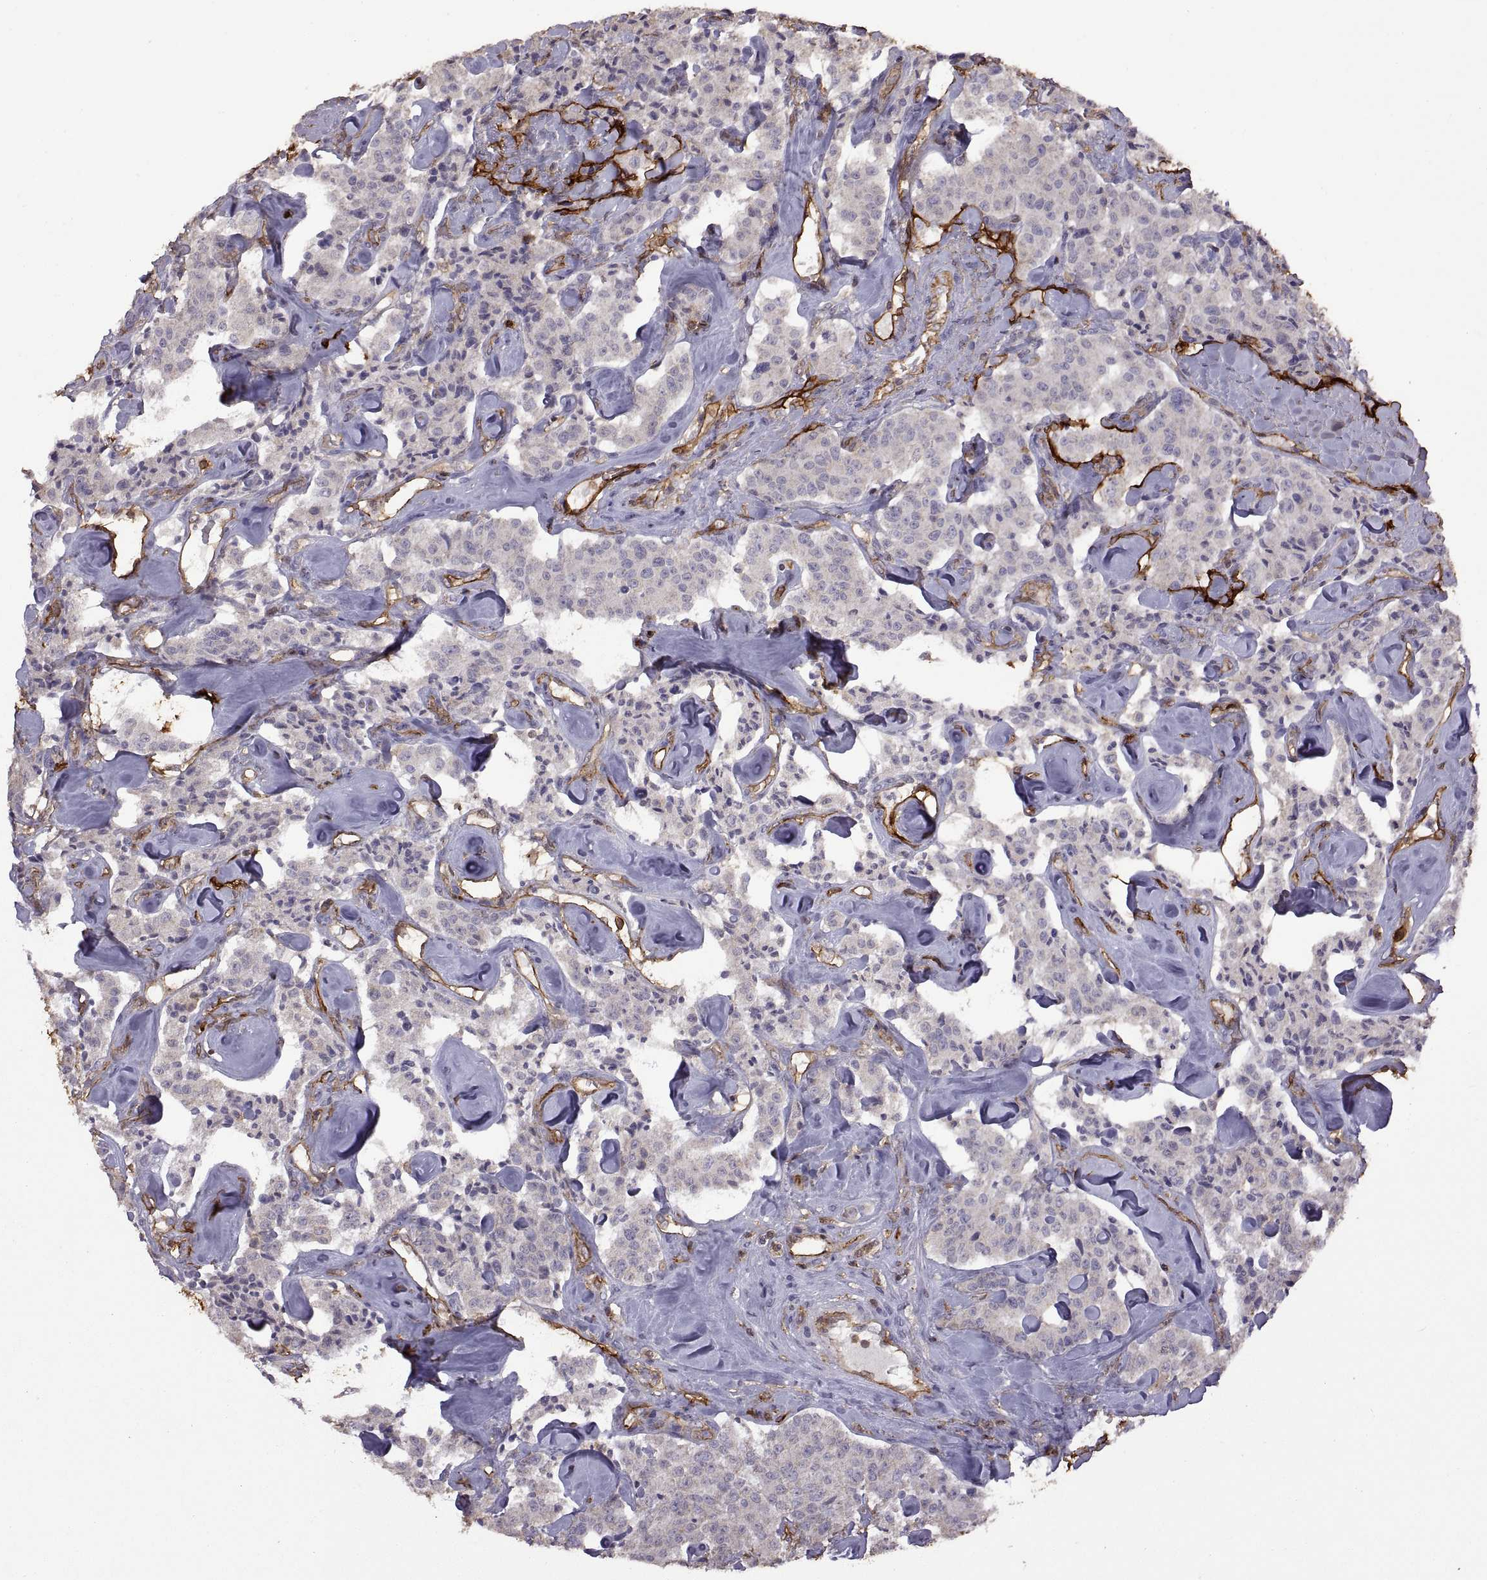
{"staining": {"intensity": "negative", "quantity": "none", "location": "none"}, "tissue": "carcinoid", "cell_type": "Tumor cells", "image_type": "cancer", "snomed": [{"axis": "morphology", "description": "Carcinoid, malignant, NOS"}, {"axis": "topography", "description": "Pancreas"}], "caption": "Carcinoid was stained to show a protein in brown. There is no significant staining in tumor cells.", "gene": "S100A10", "patient": {"sex": "male", "age": 41}}